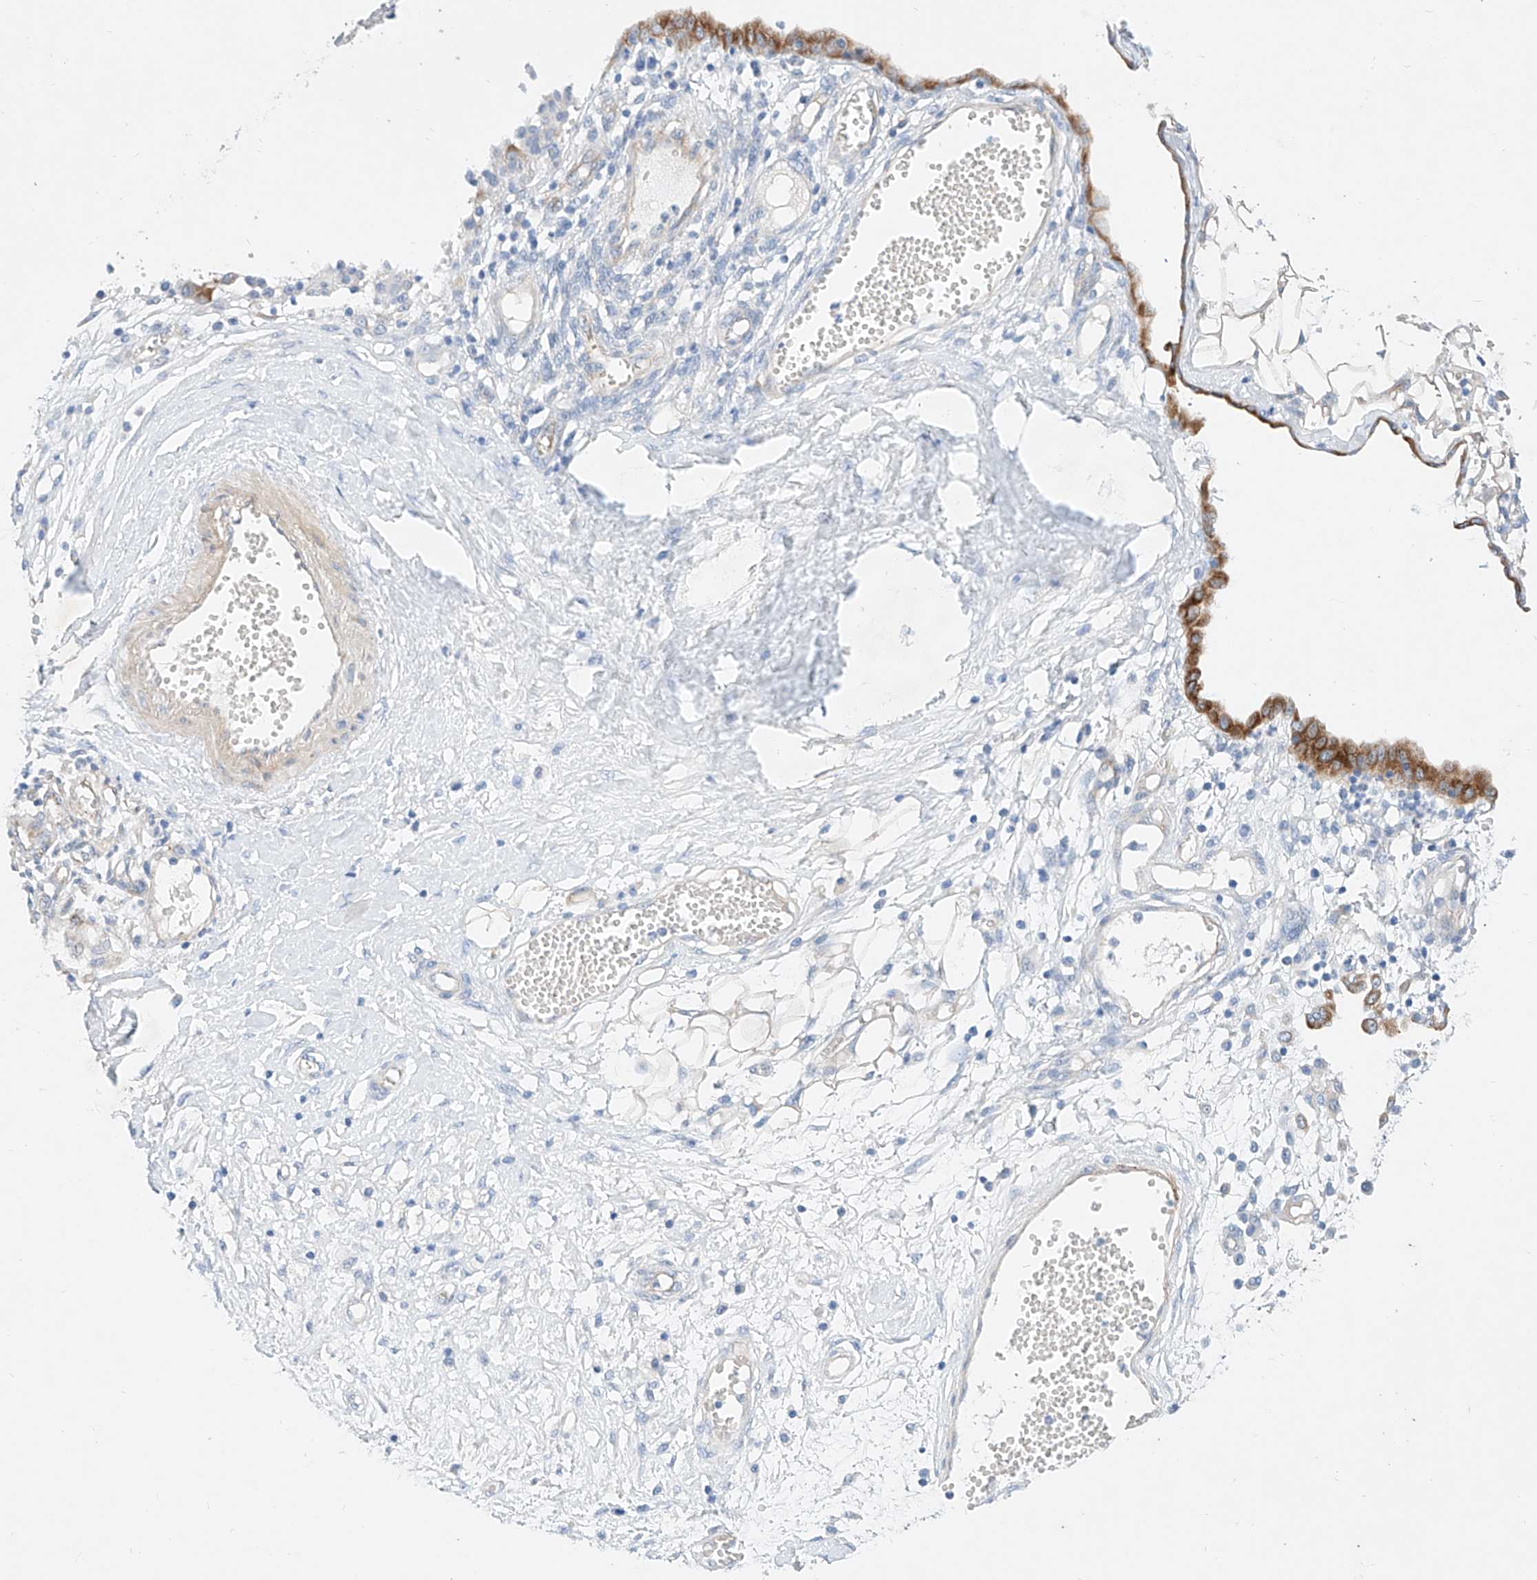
{"staining": {"intensity": "moderate", "quantity": ">75%", "location": "cytoplasmic/membranous"}, "tissue": "ovarian cancer", "cell_type": "Tumor cells", "image_type": "cancer", "snomed": [{"axis": "morphology", "description": "Carcinoma, endometroid"}, {"axis": "topography", "description": "Ovary"}], "caption": "Immunohistochemistry (IHC) (DAB (3,3'-diaminobenzidine)) staining of ovarian cancer shows moderate cytoplasmic/membranous protein positivity in approximately >75% of tumor cells.", "gene": "SBSPON", "patient": {"sex": "female", "age": 42}}